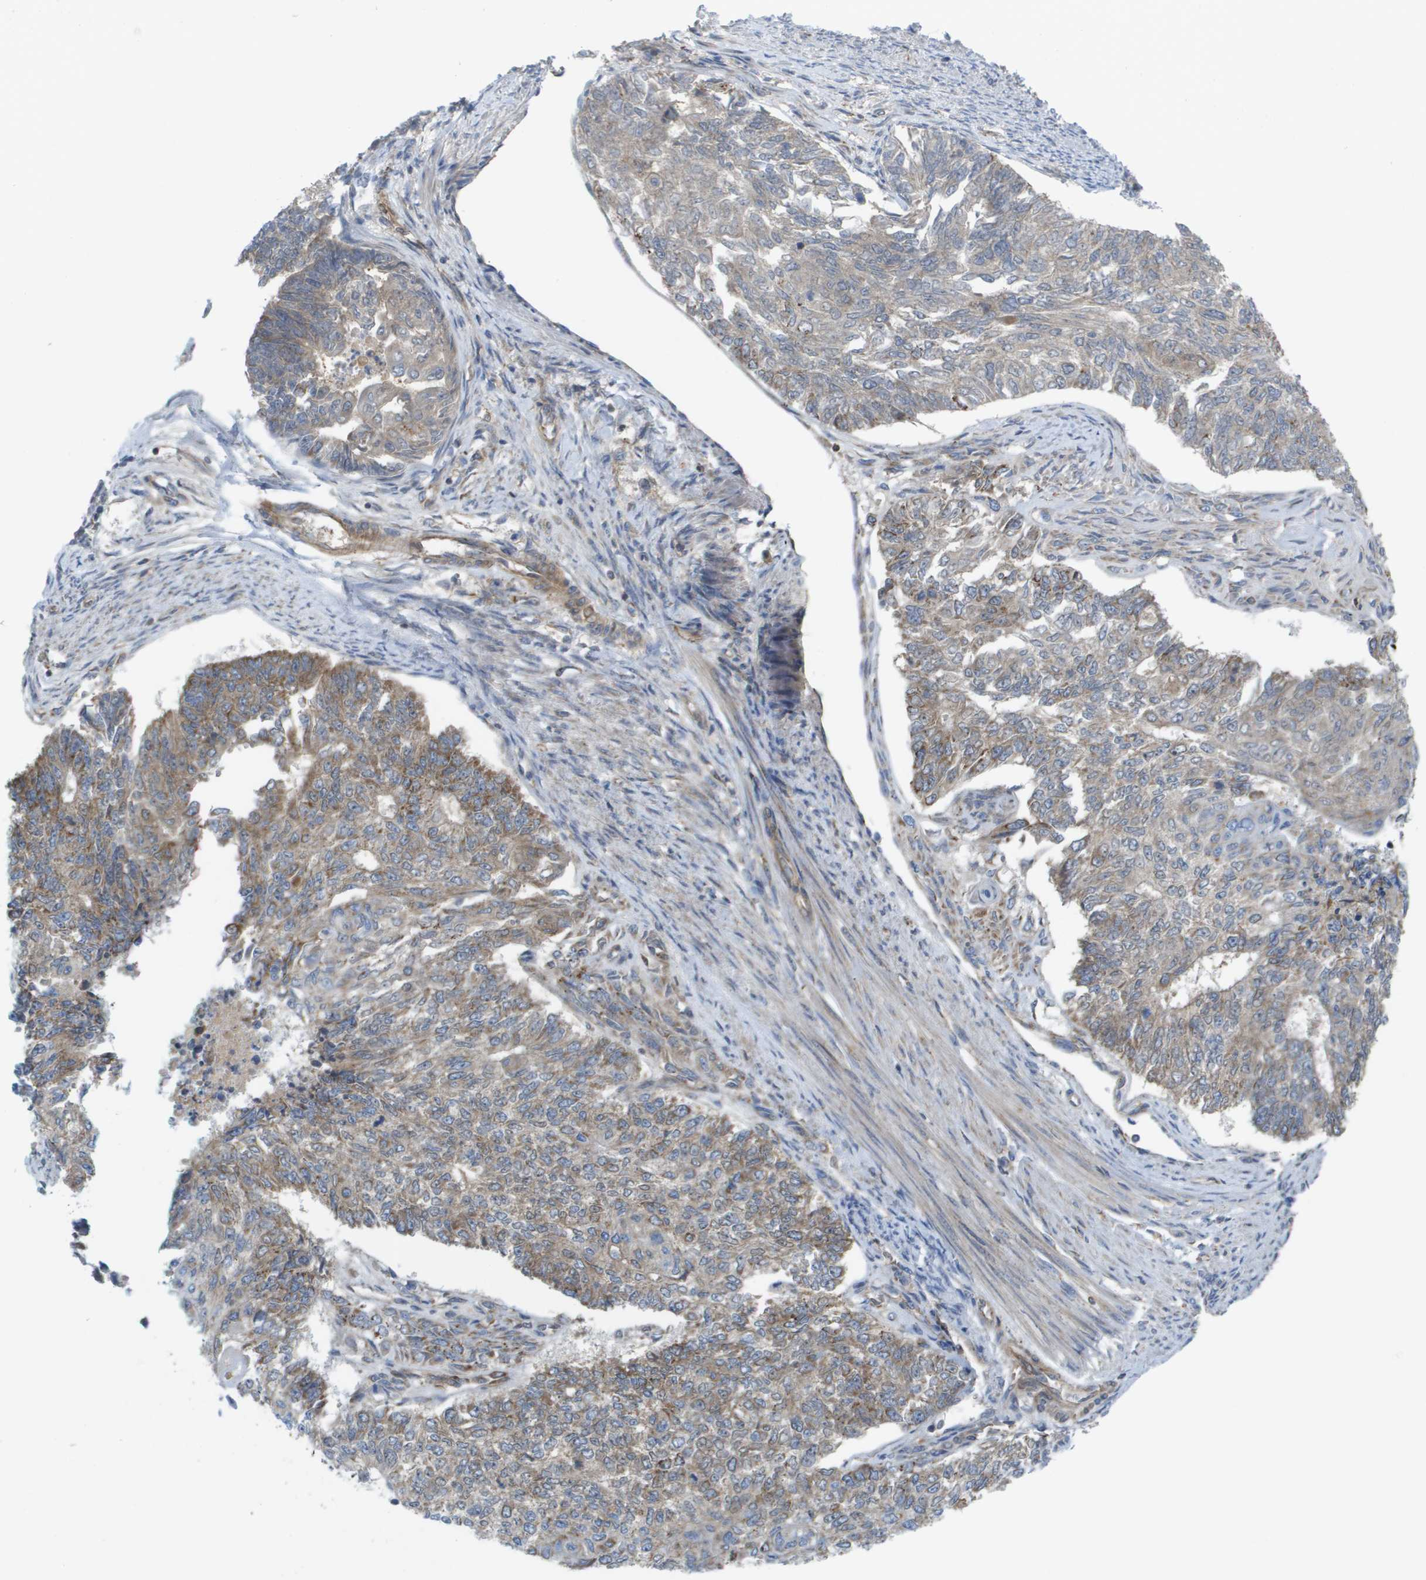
{"staining": {"intensity": "moderate", "quantity": ">75%", "location": "cytoplasmic/membranous"}, "tissue": "endometrial cancer", "cell_type": "Tumor cells", "image_type": "cancer", "snomed": [{"axis": "morphology", "description": "Adenocarcinoma, NOS"}, {"axis": "topography", "description": "Endometrium"}], "caption": "This image displays IHC staining of human endometrial adenocarcinoma, with medium moderate cytoplasmic/membranous staining in approximately >75% of tumor cells.", "gene": "FIS1", "patient": {"sex": "female", "age": 32}}